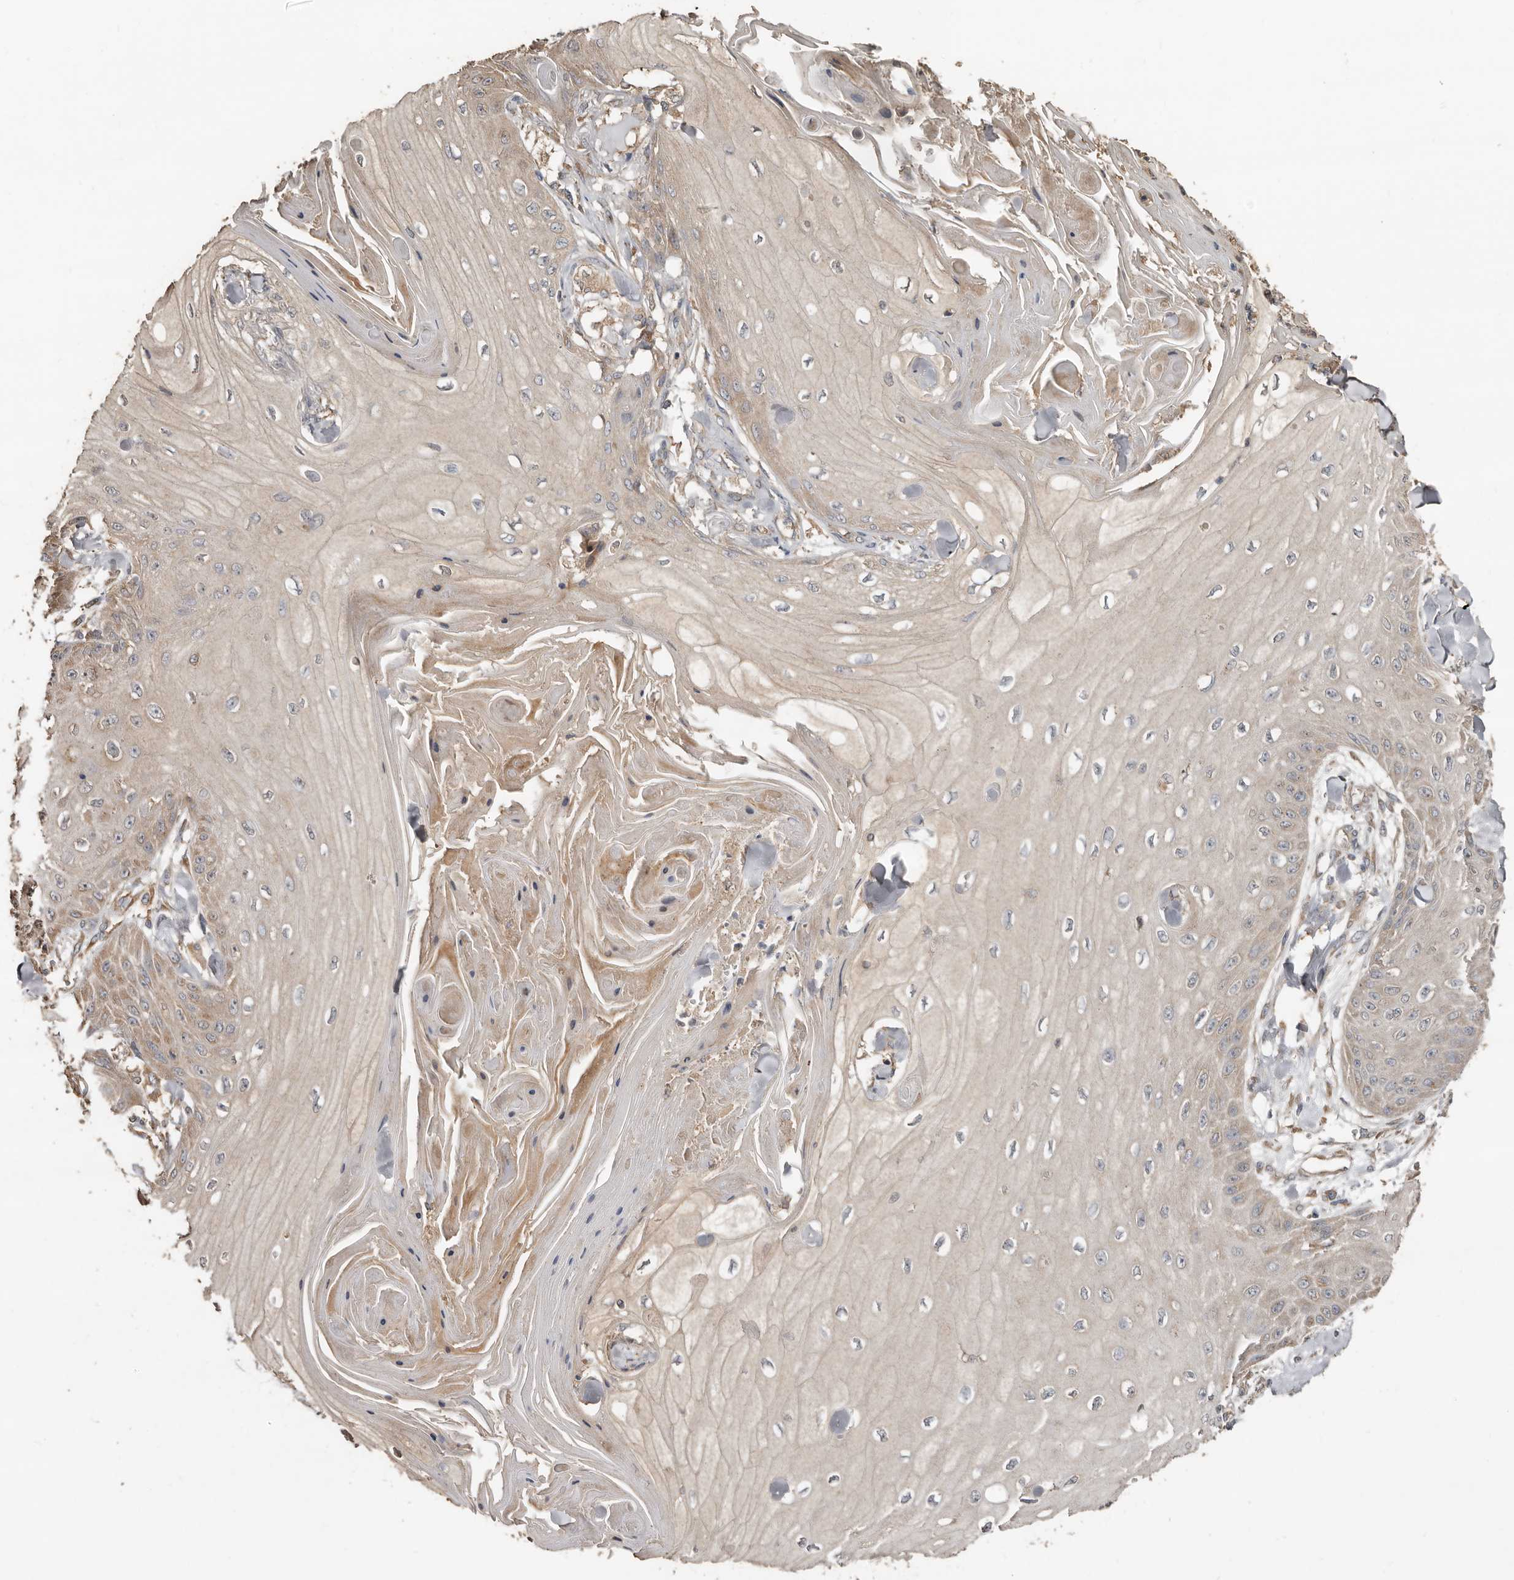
{"staining": {"intensity": "negative", "quantity": "none", "location": "none"}, "tissue": "skin cancer", "cell_type": "Tumor cells", "image_type": "cancer", "snomed": [{"axis": "morphology", "description": "Squamous cell carcinoma, NOS"}, {"axis": "topography", "description": "Skin"}], "caption": "The immunohistochemistry (IHC) image has no significant expression in tumor cells of skin cancer (squamous cell carcinoma) tissue.", "gene": "FLCN", "patient": {"sex": "male", "age": 74}}